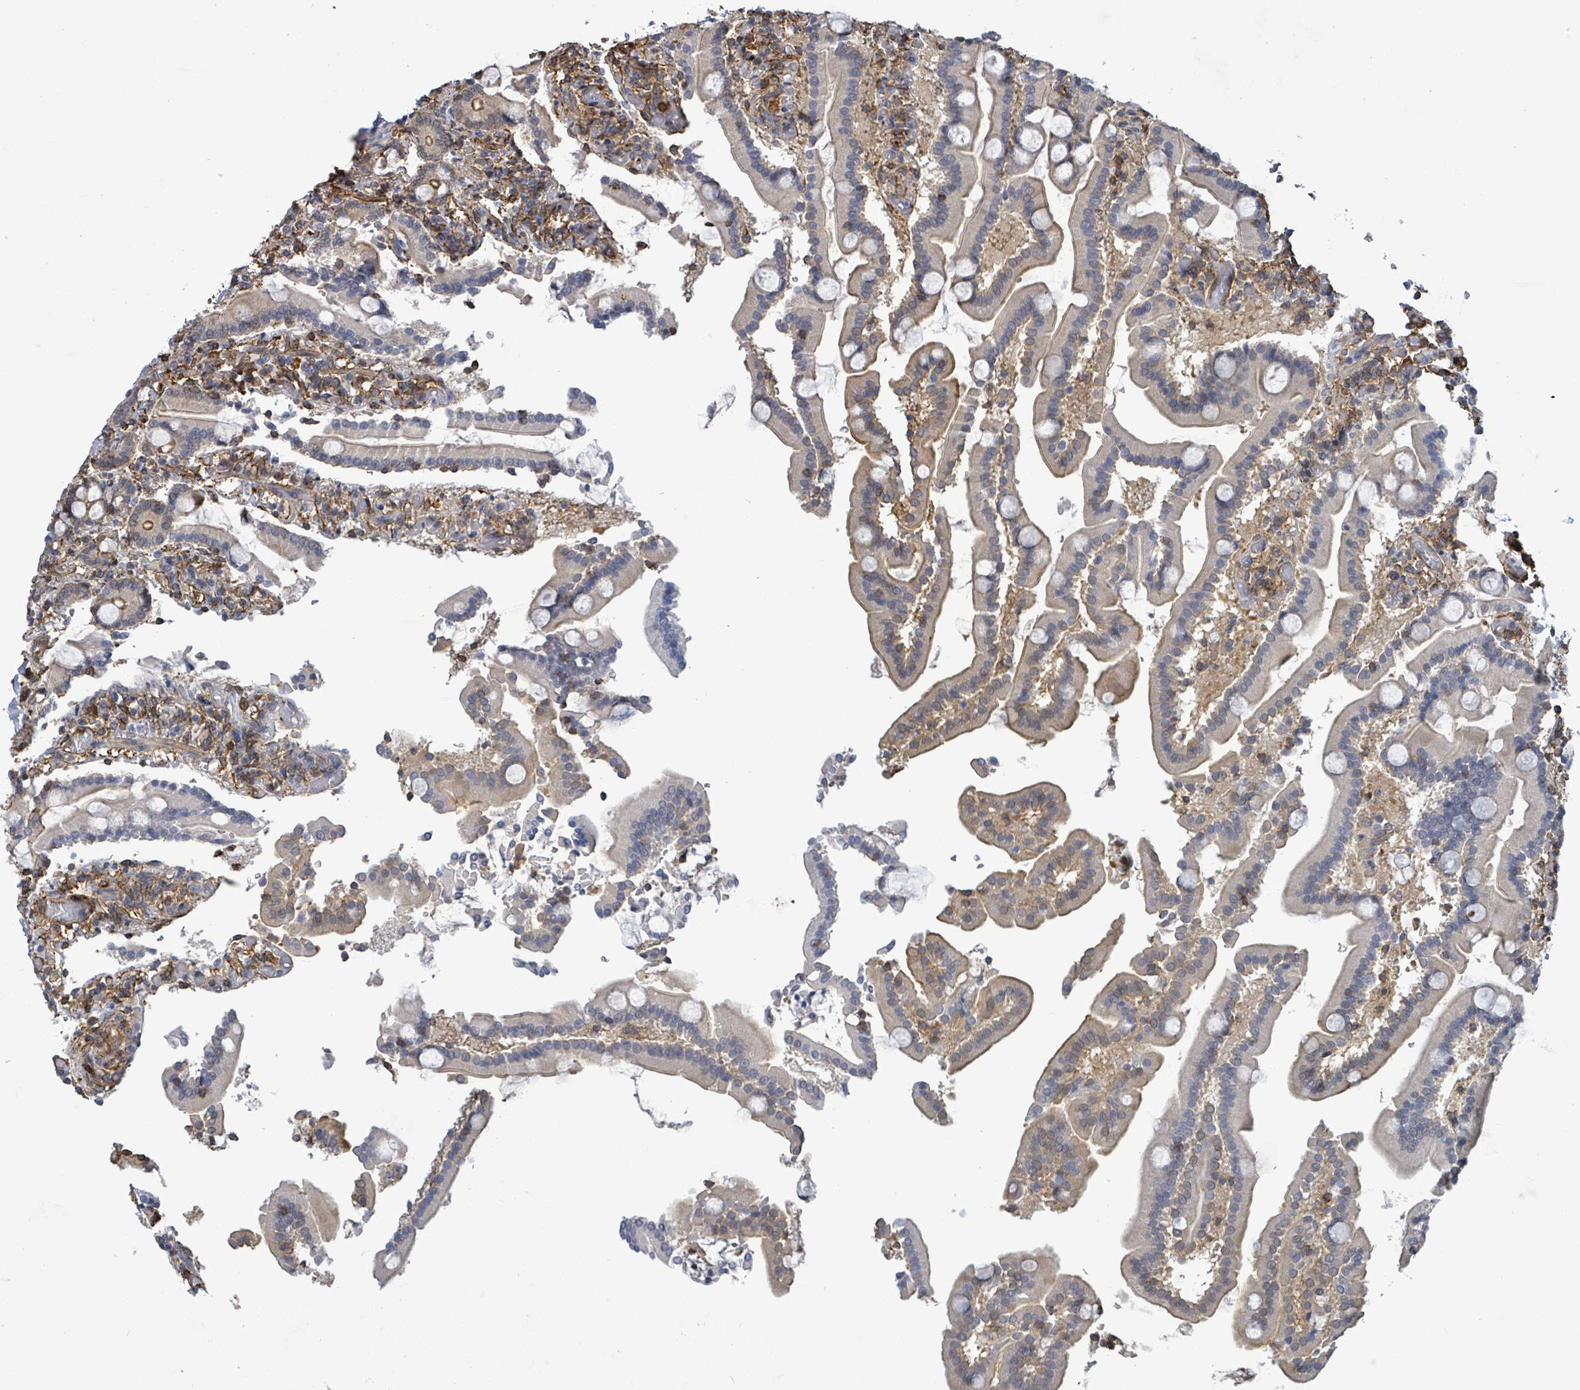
{"staining": {"intensity": "moderate", "quantity": "25%-75%", "location": "cytoplasmic/membranous"}, "tissue": "duodenum", "cell_type": "Glandular cells", "image_type": "normal", "snomed": [{"axis": "morphology", "description": "Normal tissue, NOS"}, {"axis": "topography", "description": "Duodenum"}], "caption": "IHC micrograph of benign human duodenum stained for a protein (brown), which exhibits medium levels of moderate cytoplasmic/membranous positivity in approximately 25%-75% of glandular cells.", "gene": "PRKRIP1", "patient": {"sex": "male", "age": 55}}